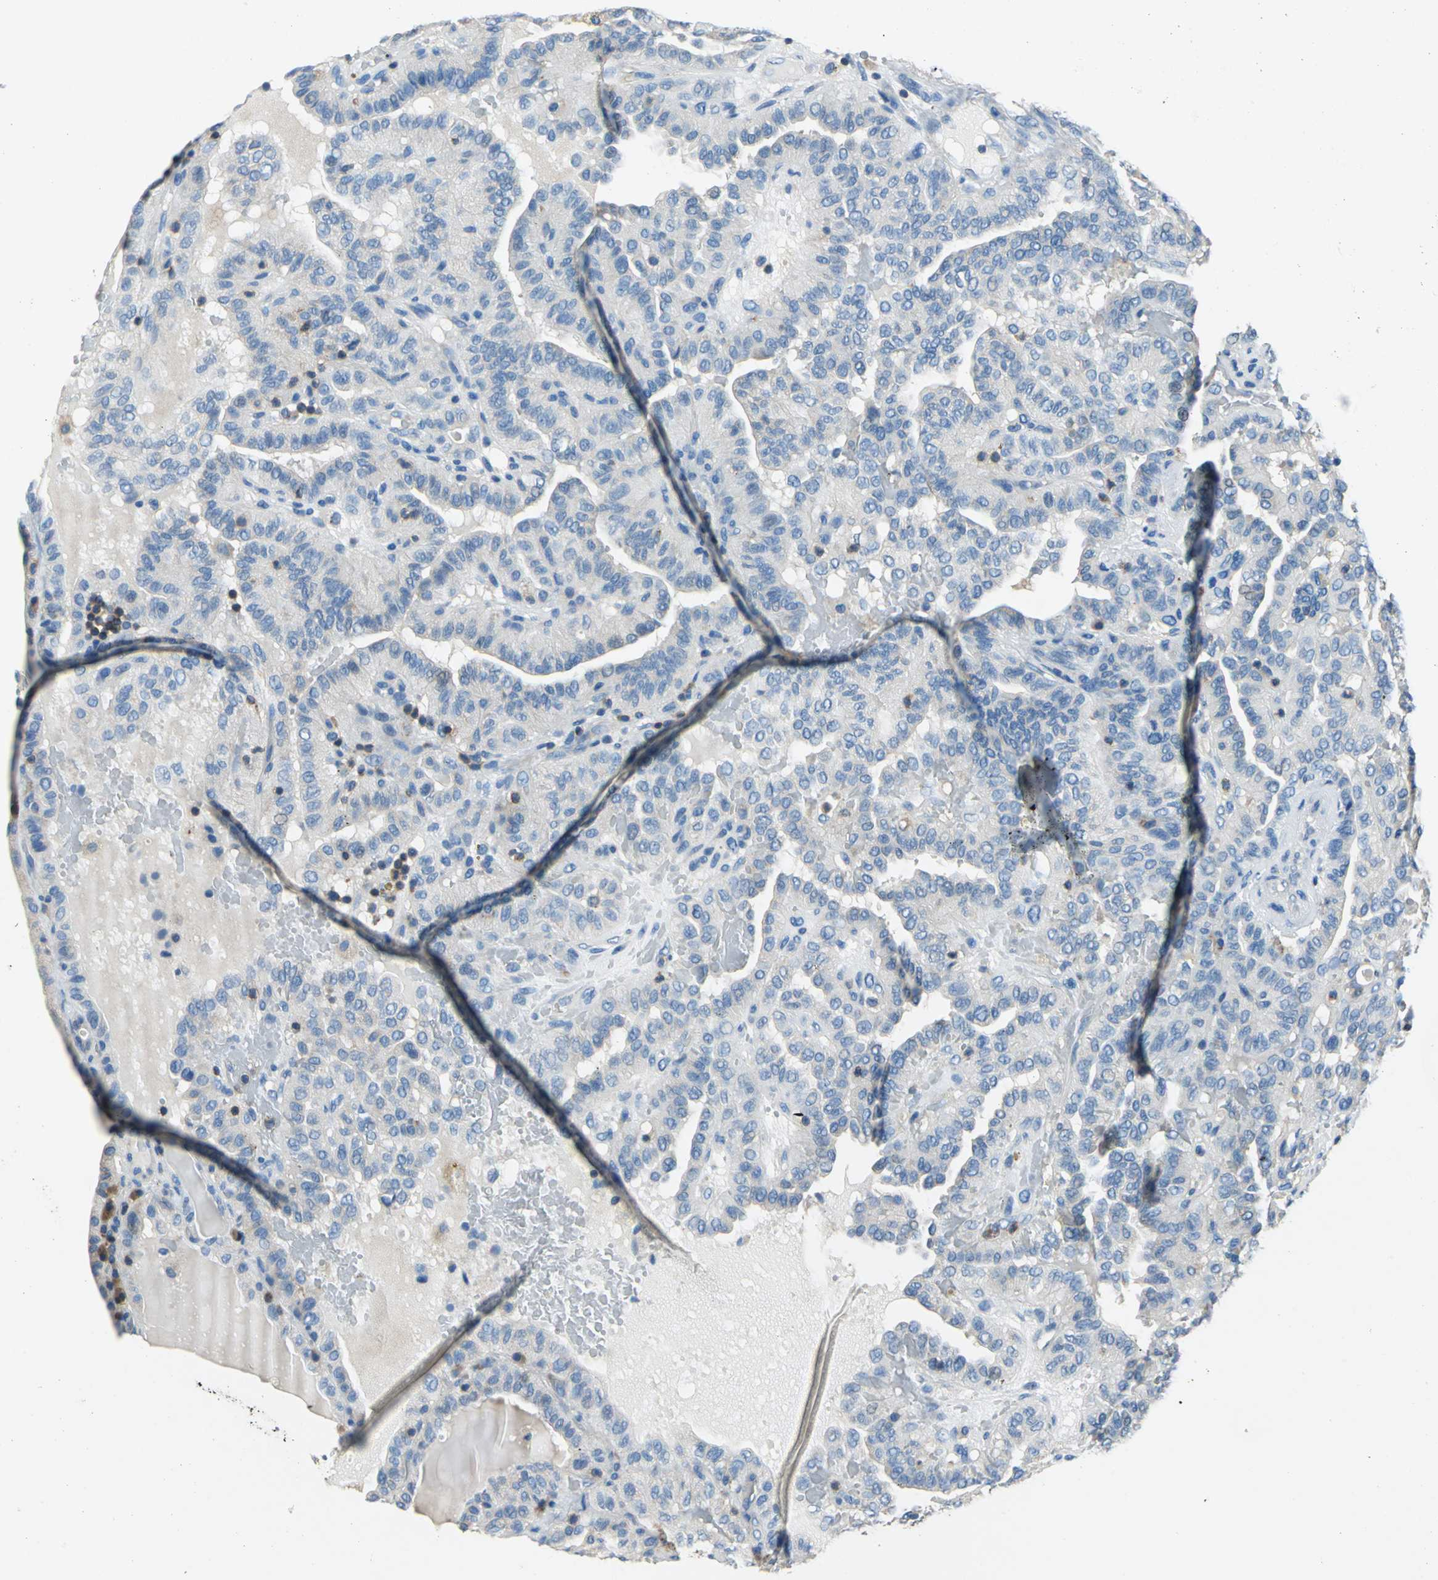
{"staining": {"intensity": "negative", "quantity": "none", "location": "none"}, "tissue": "thyroid cancer", "cell_type": "Tumor cells", "image_type": "cancer", "snomed": [{"axis": "morphology", "description": "Papillary adenocarcinoma, NOS"}, {"axis": "topography", "description": "Thyroid gland"}], "caption": "IHC of human thyroid cancer (papillary adenocarcinoma) demonstrates no expression in tumor cells. (DAB immunohistochemistry visualized using brightfield microscopy, high magnification).", "gene": "SEPTIN6", "patient": {"sex": "male", "age": 77}}